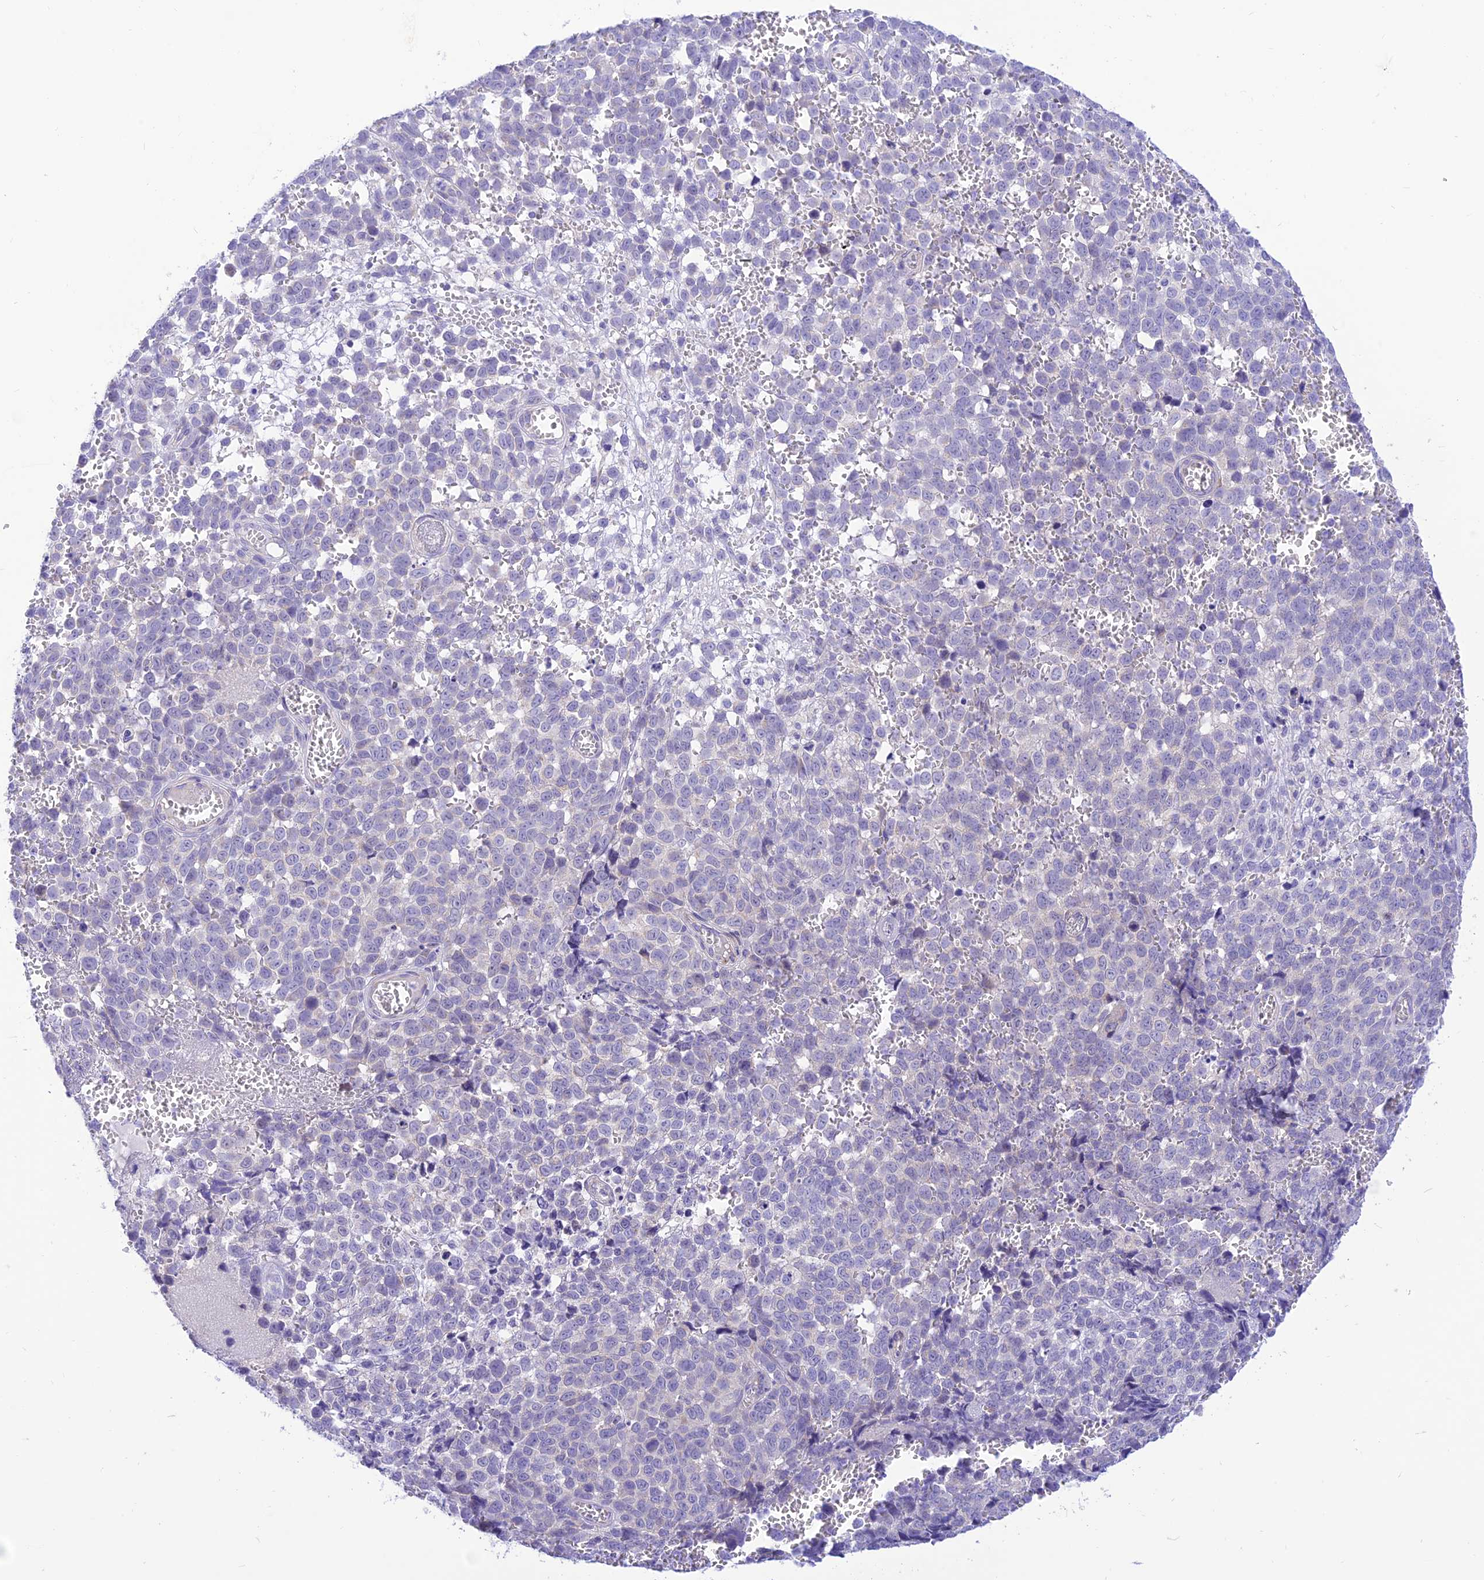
{"staining": {"intensity": "negative", "quantity": "none", "location": "none"}, "tissue": "melanoma", "cell_type": "Tumor cells", "image_type": "cancer", "snomed": [{"axis": "morphology", "description": "Malignant melanoma, NOS"}, {"axis": "topography", "description": "Nose, NOS"}], "caption": "High magnification brightfield microscopy of melanoma stained with DAB (3,3'-diaminobenzidine) (brown) and counterstained with hematoxylin (blue): tumor cells show no significant positivity. (DAB (3,3'-diaminobenzidine) IHC, high magnification).", "gene": "FAM186B", "patient": {"sex": "female", "age": 48}}